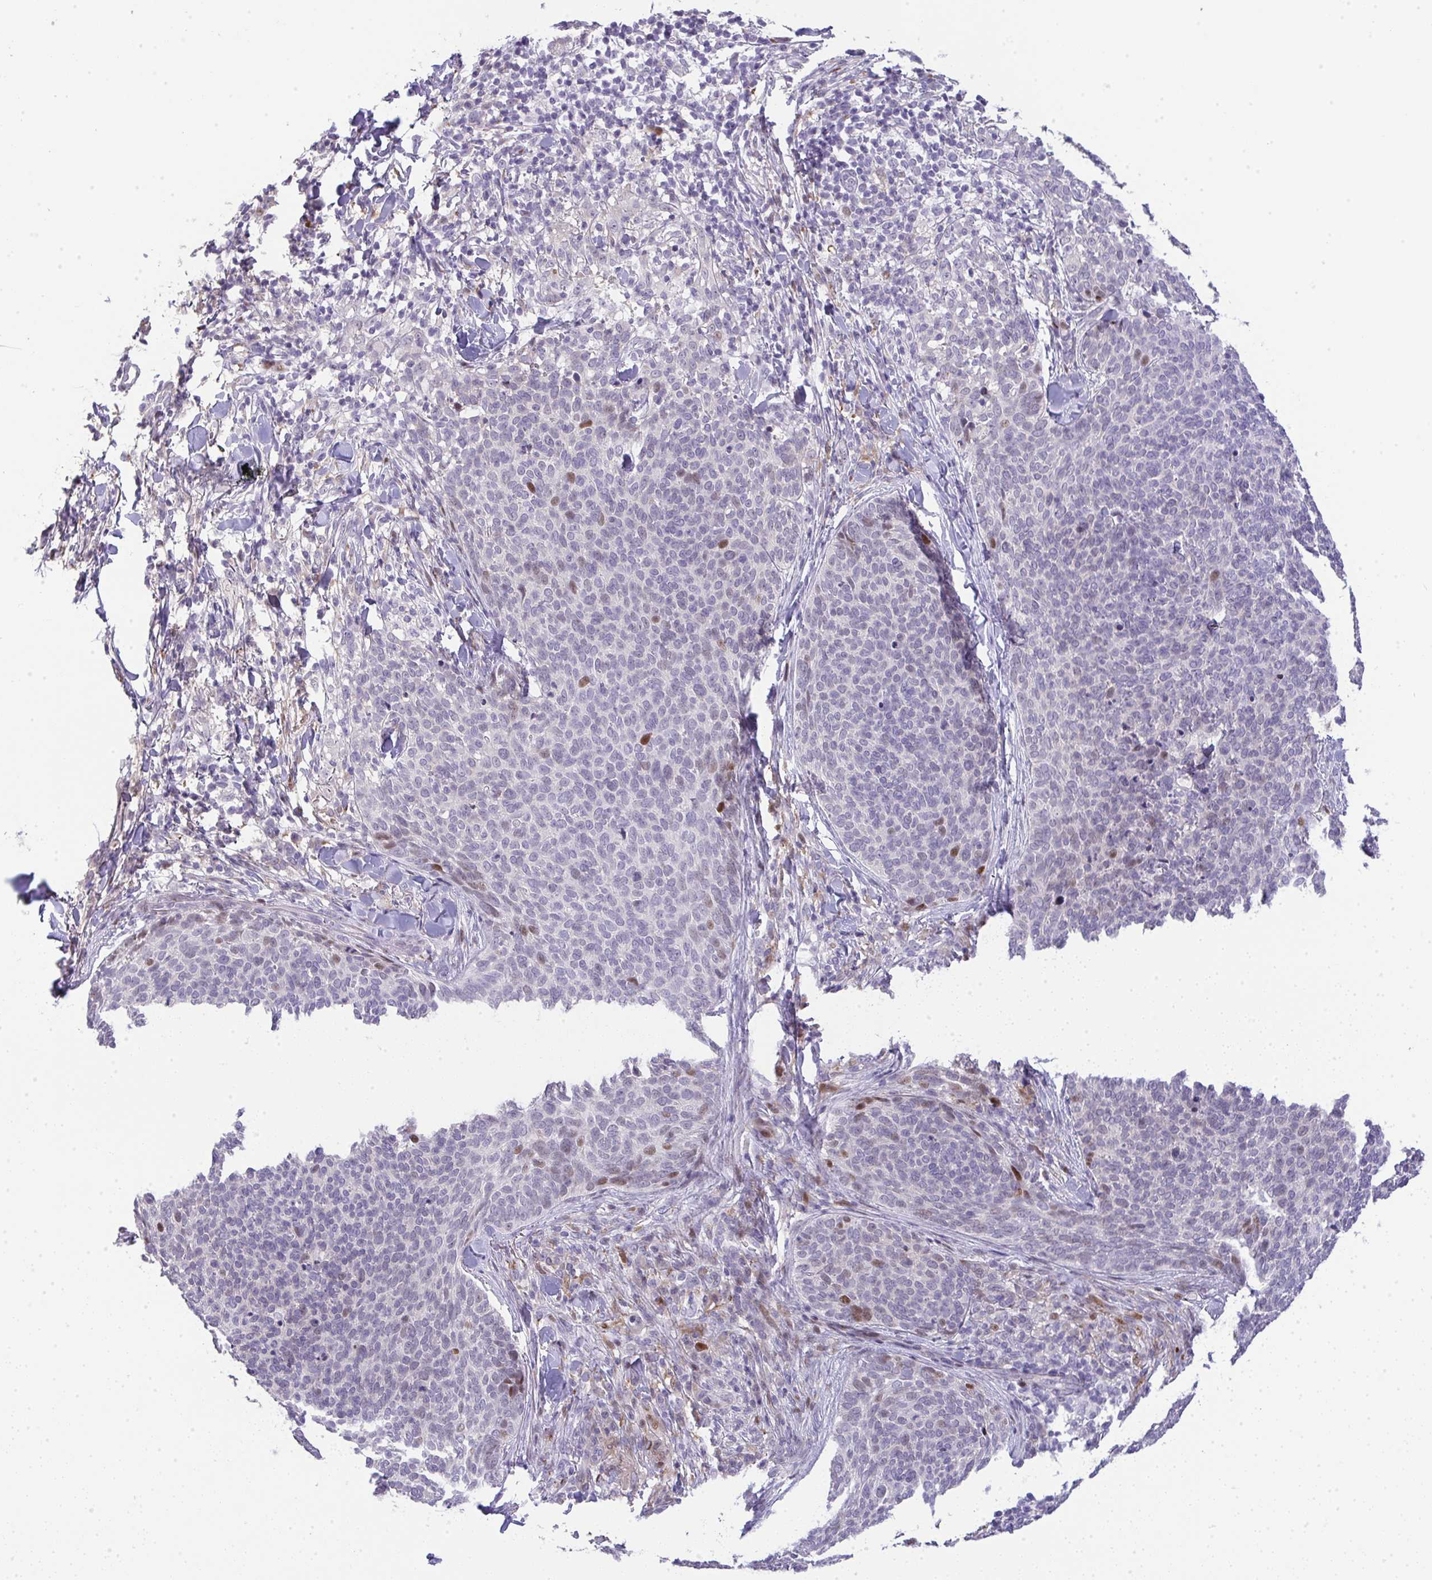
{"staining": {"intensity": "moderate", "quantity": "<25%", "location": "nuclear"}, "tissue": "skin cancer", "cell_type": "Tumor cells", "image_type": "cancer", "snomed": [{"axis": "morphology", "description": "Basal cell carcinoma"}, {"axis": "topography", "description": "Skin"}, {"axis": "topography", "description": "Skin of face"}], "caption": "Immunohistochemistry of skin cancer (basal cell carcinoma) shows low levels of moderate nuclear expression in about <25% of tumor cells. Using DAB (brown) and hematoxylin (blue) stains, captured at high magnification using brightfield microscopy.", "gene": "GALNT16", "patient": {"sex": "male", "age": 56}}